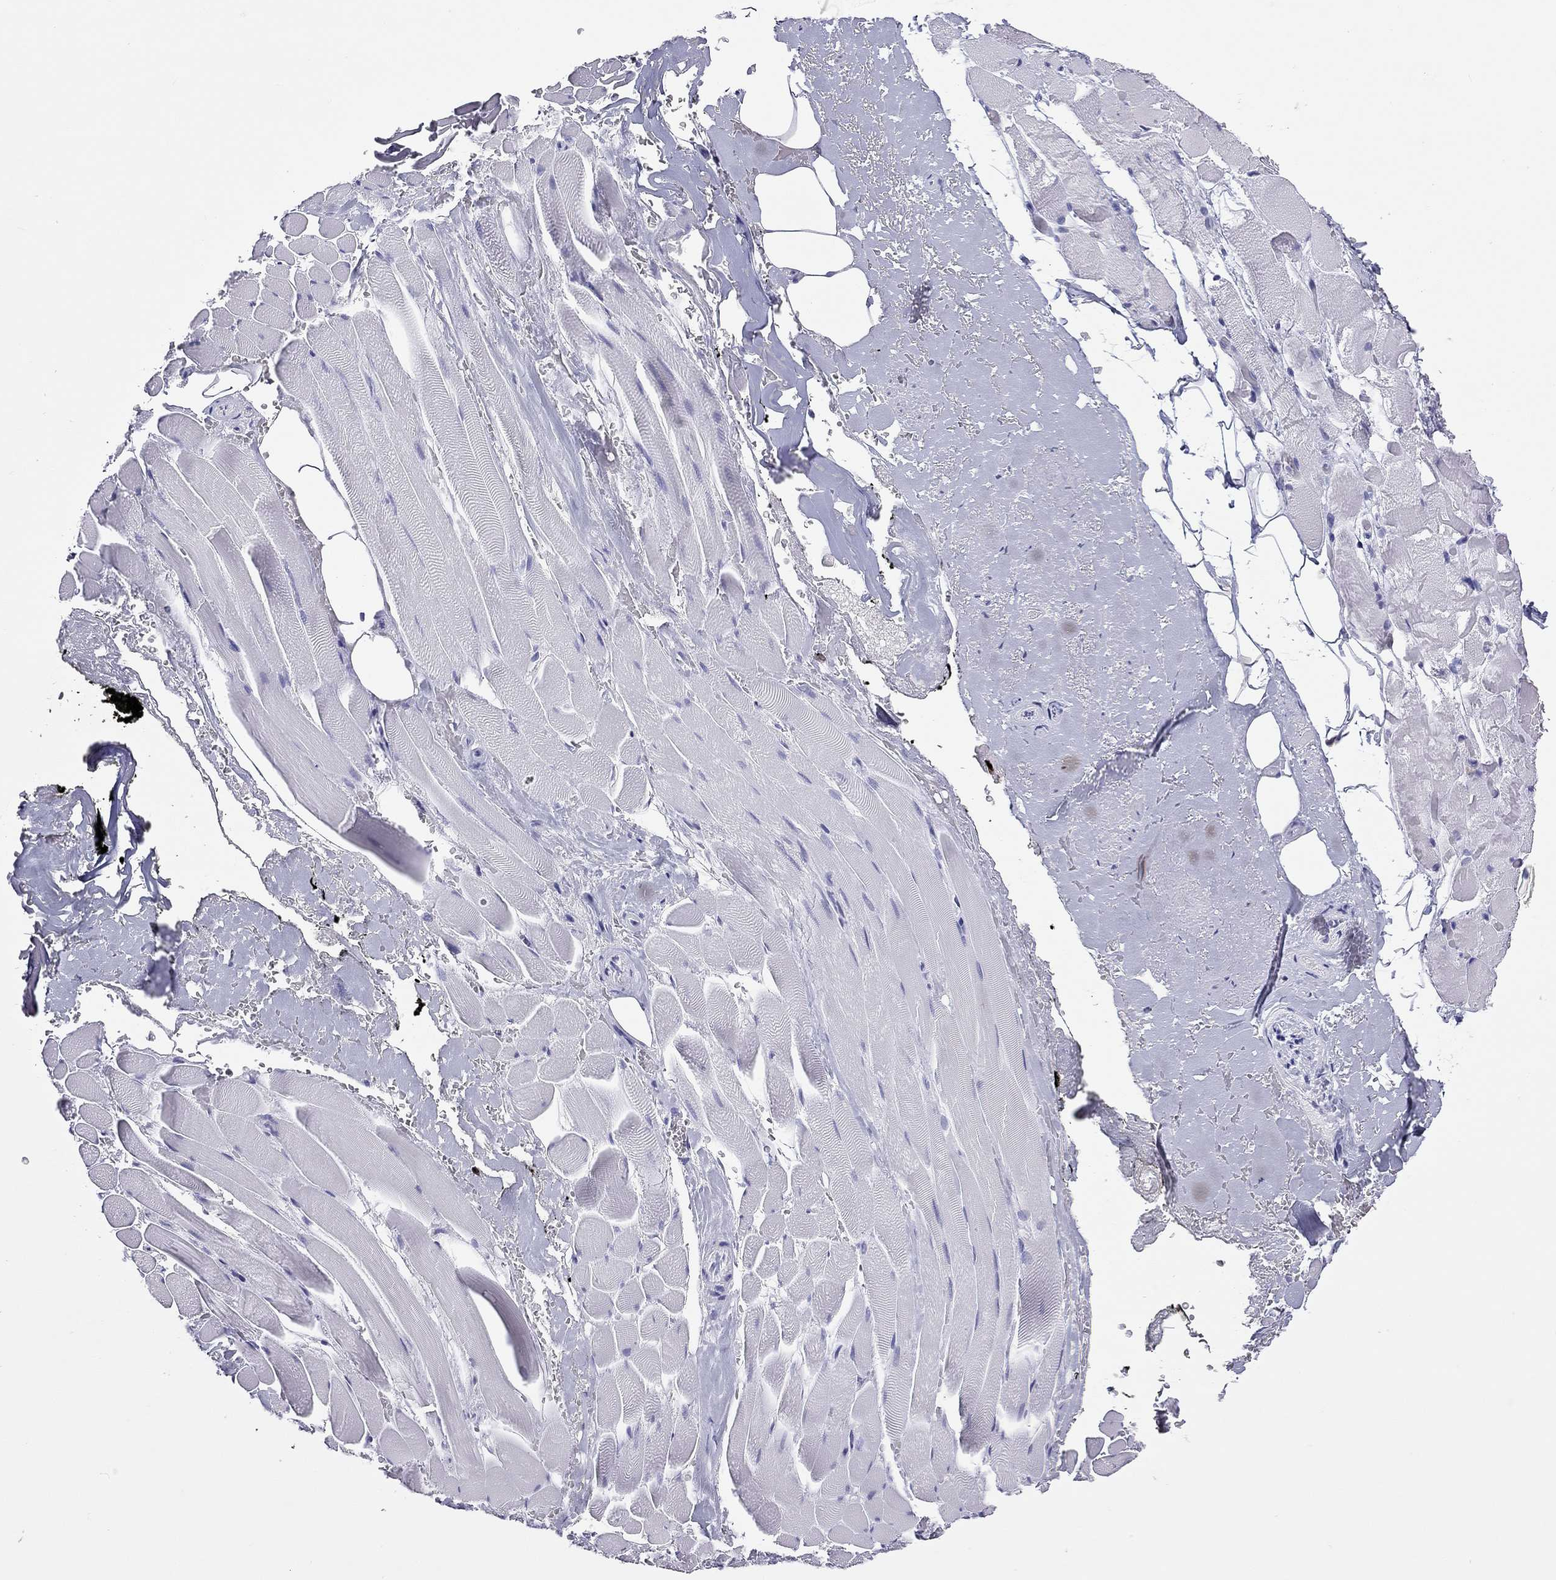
{"staining": {"intensity": "negative", "quantity": "none", "location": "none"}, "tissue": "adipose tissue", "cell_type": "Adipocytes", "image_type": "normal", "snomed": [{"axis": "morphology", "description": "Normal tissue, NOS"}, {"axis": "topography", "description": "Anal"}, {"axis": "topography", "description": "Peripheral nerve tissue"}], "caption": "Micrograph shows no significant protein staining in adipocytes of normal adipose tissue. The staining is performed using DAB (3,3'-diaminobenzidine) brown chromogen with nuclei counter-stained in using hematoxylin.", "gene": "DPY19L2", "patient": {"sex": "male", "age": 53}}